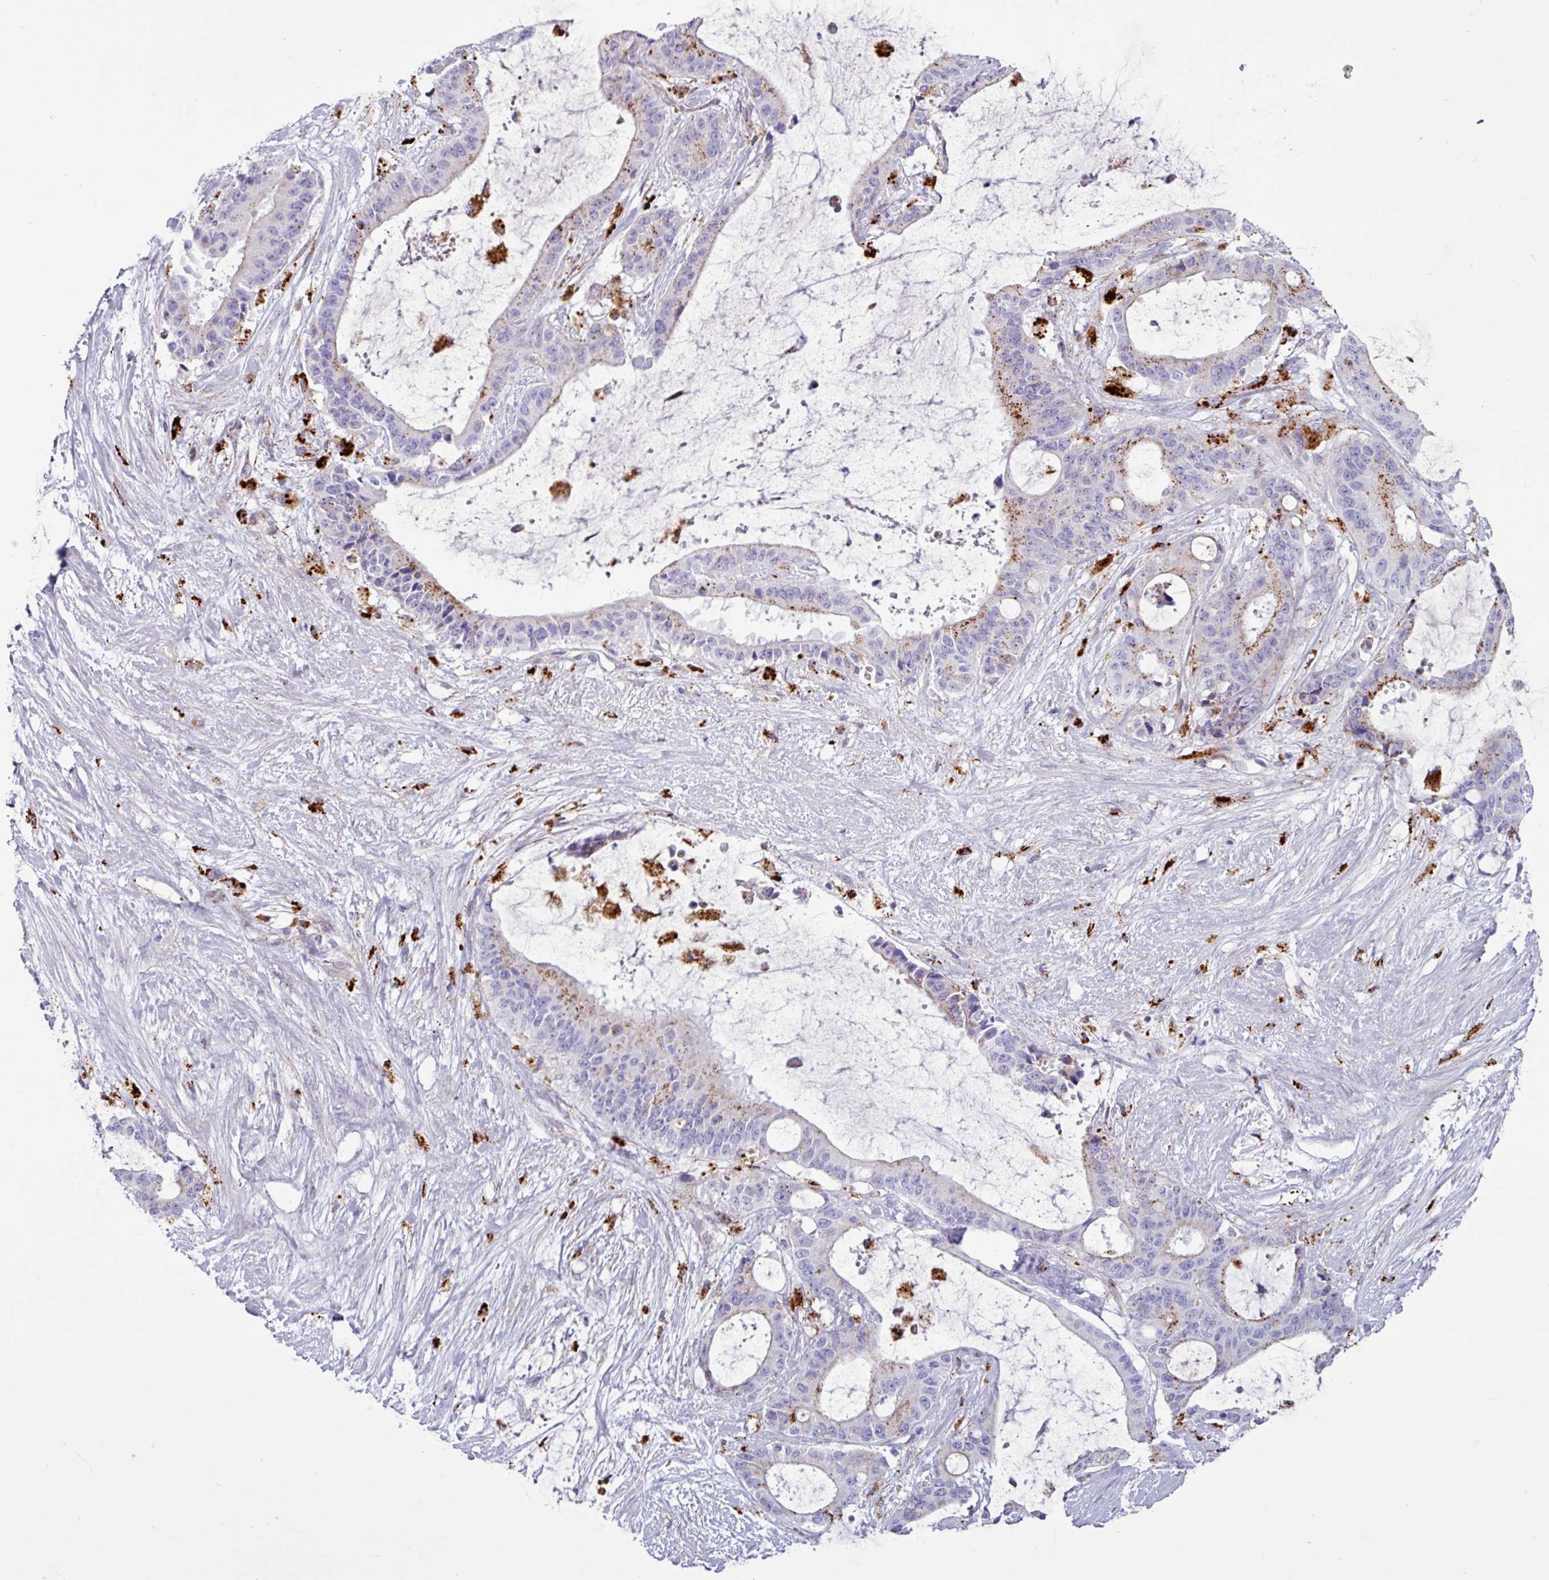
{"staining": {"intensity": "moderate", "quantity": "<25%", "location": "cytoplasmic/membranous"}, "tissue": "liver cancer", "cell_type": "Tumor cells", "image_type": "cancer", "snomed": [{"axis": "morphology", "description": "Normal tissue, NOS"}, {"axis": "morphology", "description": "Cholangiocarcinoma"}, {"axis": "topography", "description": "Liver"}, {"axis": "topography", "description": "Peripheral nerve tissue"}], "caption": "Protein staining reveals moderate cytoplasmic/membranous staining in approximately <25% of tumor cells in liver cholangiocarcinoma.", "gene": "AMIGO2", "patient": {"sex": "female", "age": 73}}